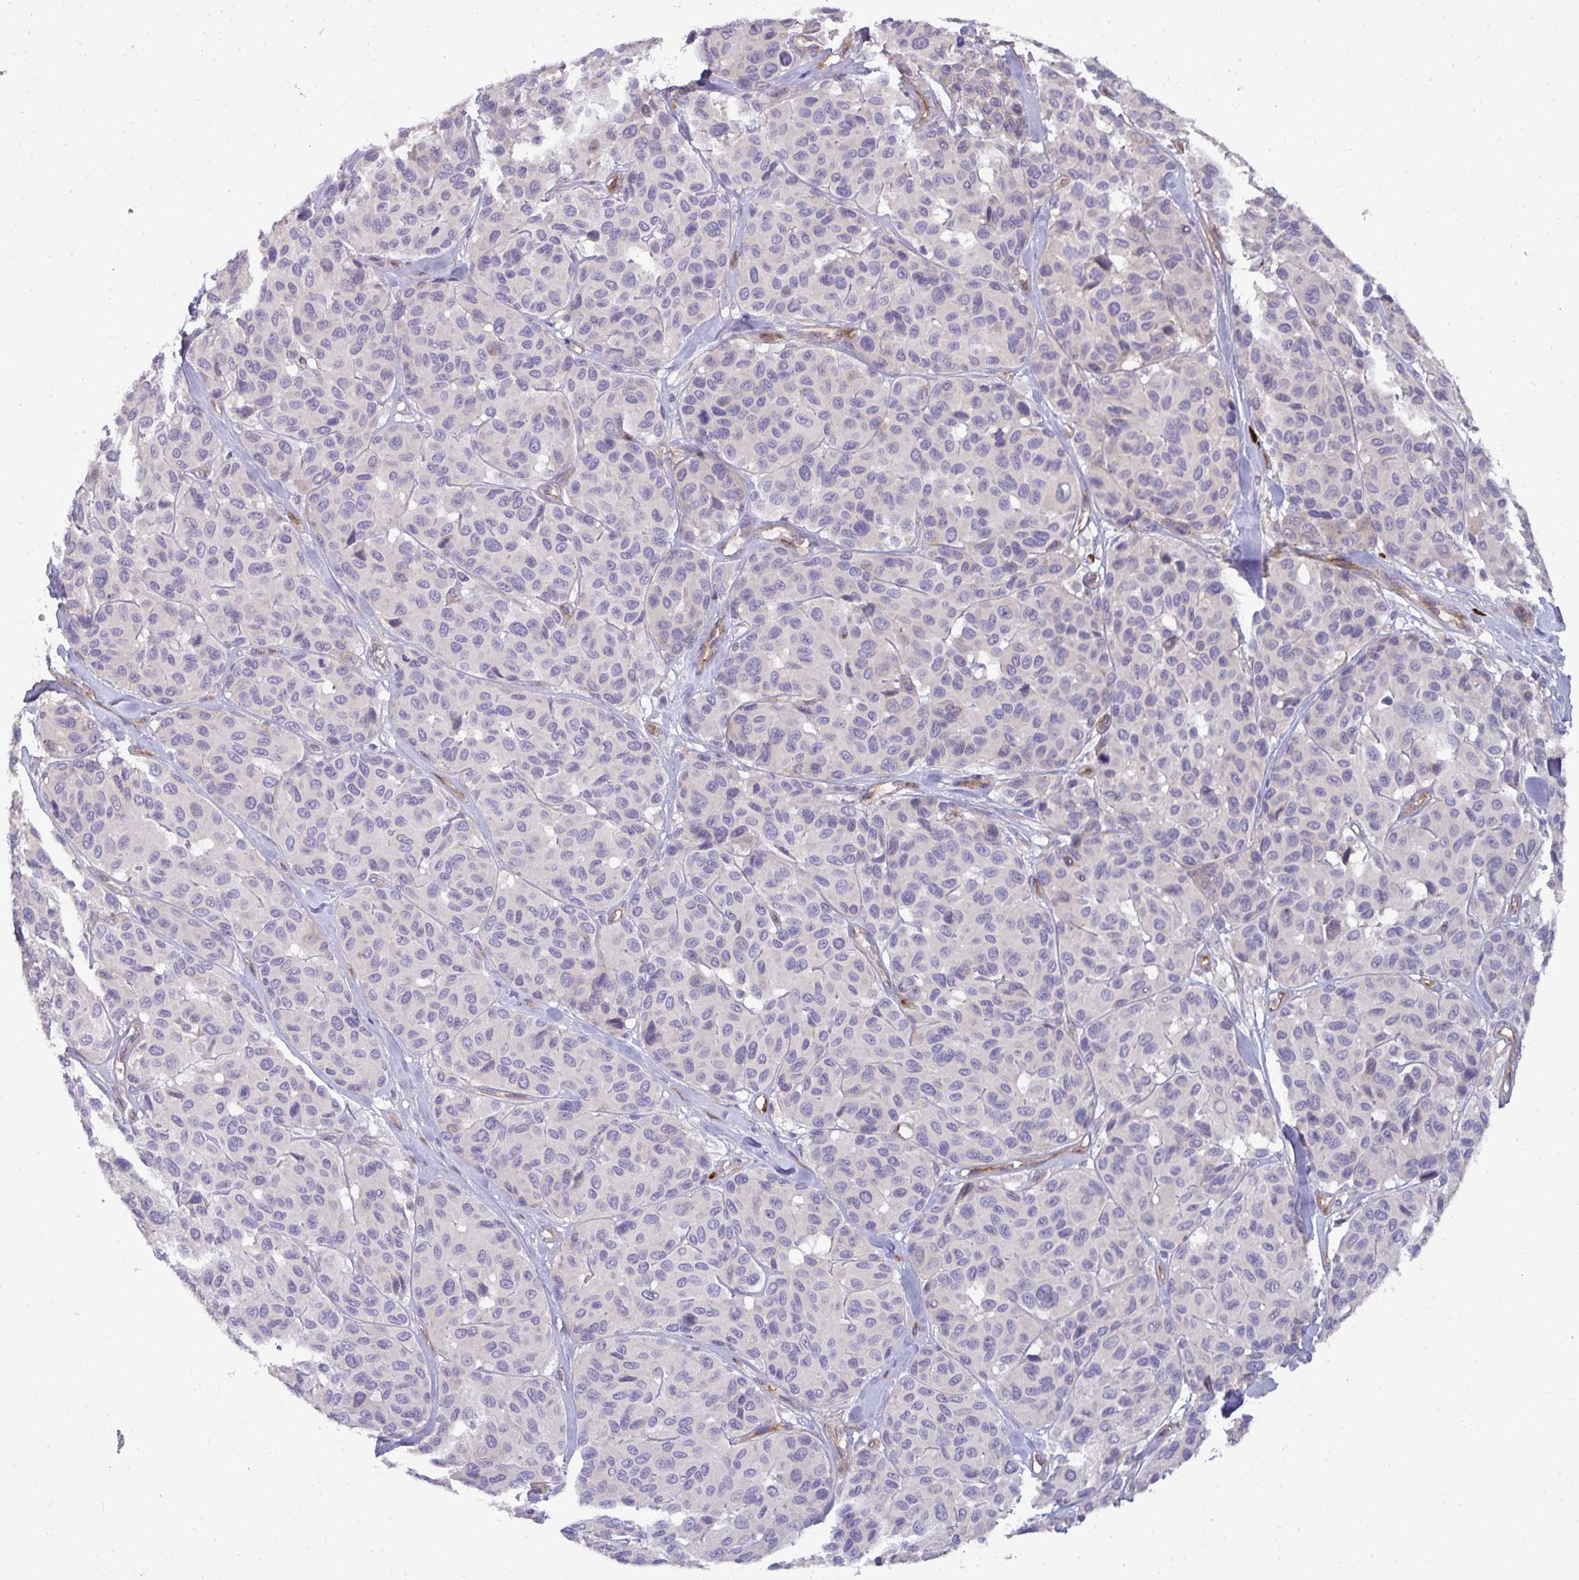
{"staining": {"intensity": "weak", "quantity": "<25%", "location": "cytoplasmic/membranous"}, "tissue": "melanoma", "cell_type": "Tumor cells", "image_type": "cancer", "snomed": [{"axis": "morphology", "description": "Malignant melanoma, NOS"}, {"axis": "topography", "description": "Skin"}], "caption": "Histopathology image shows no protein staining in tumor cells of melanoma tissue. (DAB immunohistochemistry (IHC) visualized using brightfield microscopy, high magnification).", "gene": "SH2D1B", "patient": {"sex": "female", "age": 66}}